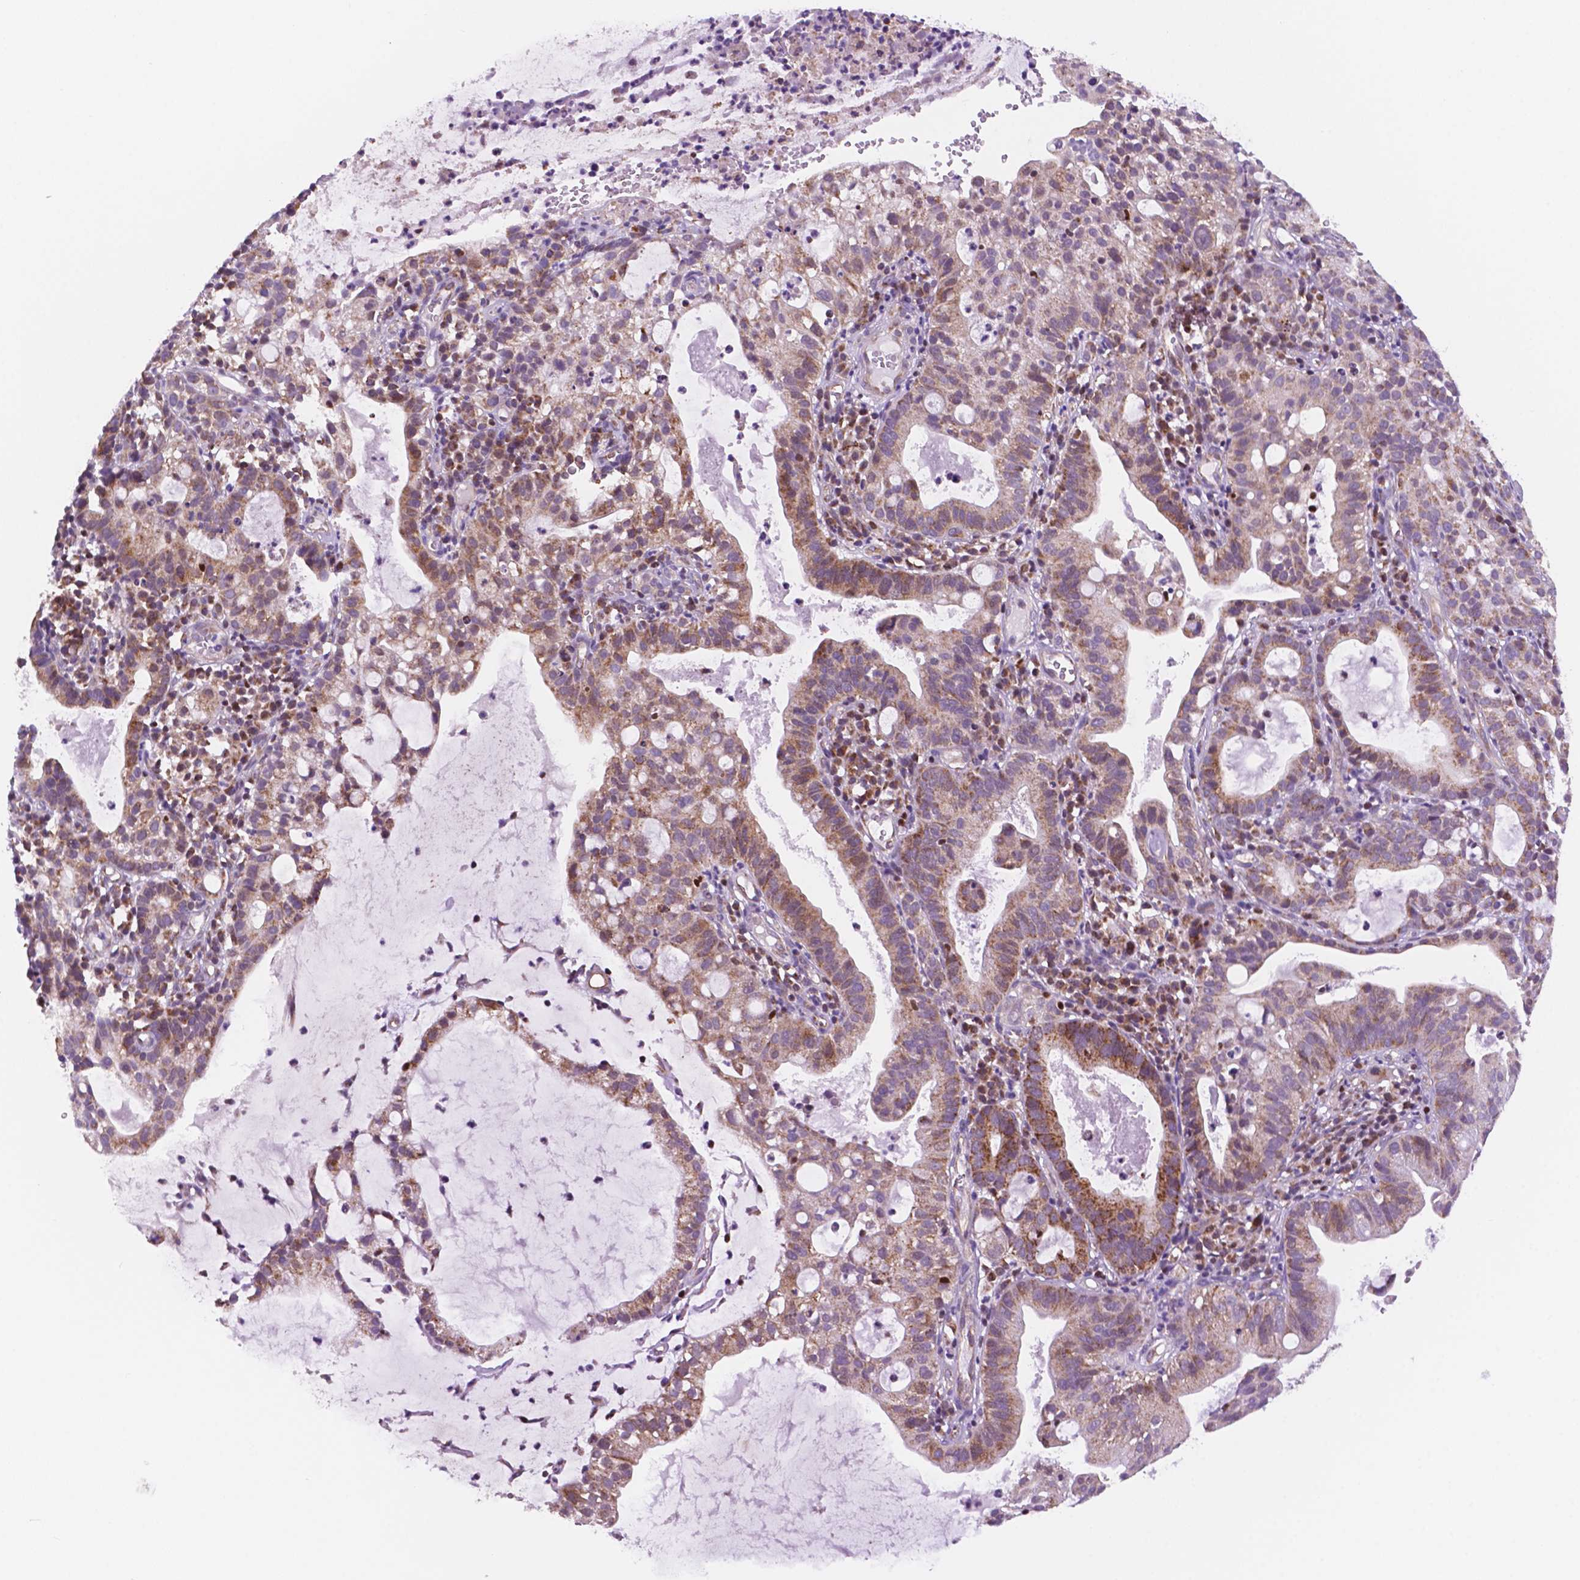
{"staining": {"intensity": "moderate", "quantity": ">75%", "location": "cytoplasmic/membranous"}, "tissue": "cervical cancer", "cell_type": "Tumor cells", "image_type": "cancer", "snomed": [{"axis": "morphology", "description": "Adenocarcinoma, NOS"}, {"axis": "topography", "description": "Cervix"}], "caption": "Cervical cancer was stained to show a protein in brown. There is medium levels of moderate cytoplasmic/membranous staining in approximately >75% of tumor cells. The staining was performed using DAB, with brown indicating positive protein expression. Nuclei are stained blue with hematoxylin.", "gene": "GEMIN4", "patient": {"sex": "female", "age": 41}}